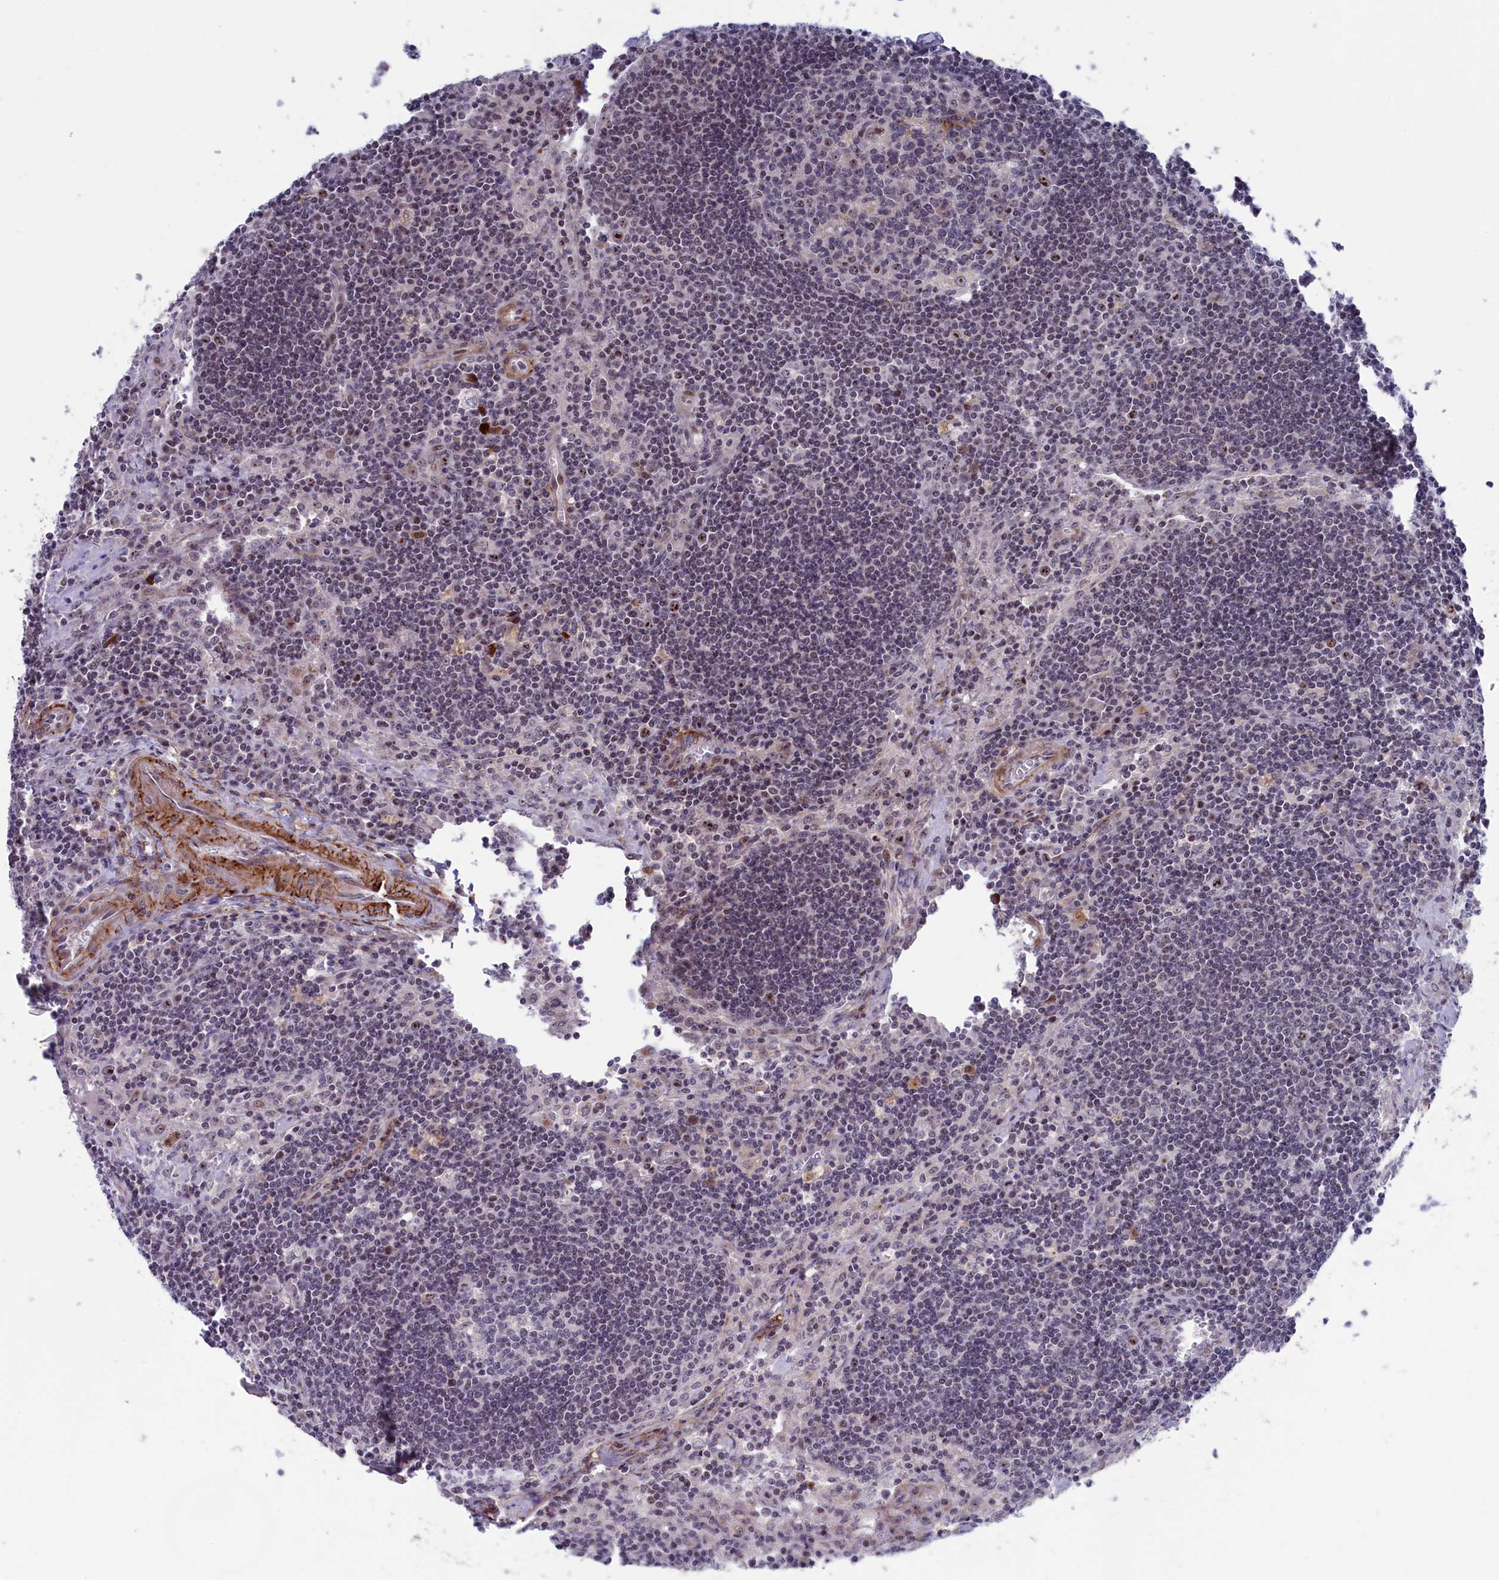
{"staining": {"intensity": "strong", "quantity": "<25%", "location": "cytoplasmic/membranous"}, "tissue": "lymph node", "cell_type": "Germinal center cells", "image_type": "normal", "snomed": [{"axis": "morphology", "description": "Normal tissue, NOS"}, {"axis": "topography", "description": "Lymph node"}], "caption": "DAB (3,3'-diaminobenzidine) immunohistochemical staining of normal lymph node exhibits strong cytoplasmic/membranous protein positivity in about <25% of germinal center cells. The staining was performed using DAB, with brown indicating positive protein expression. Nuclei are stained blue with hematoxylin.", "gene": "PPAN", "patient": {"sex": "male", "age": 58}}